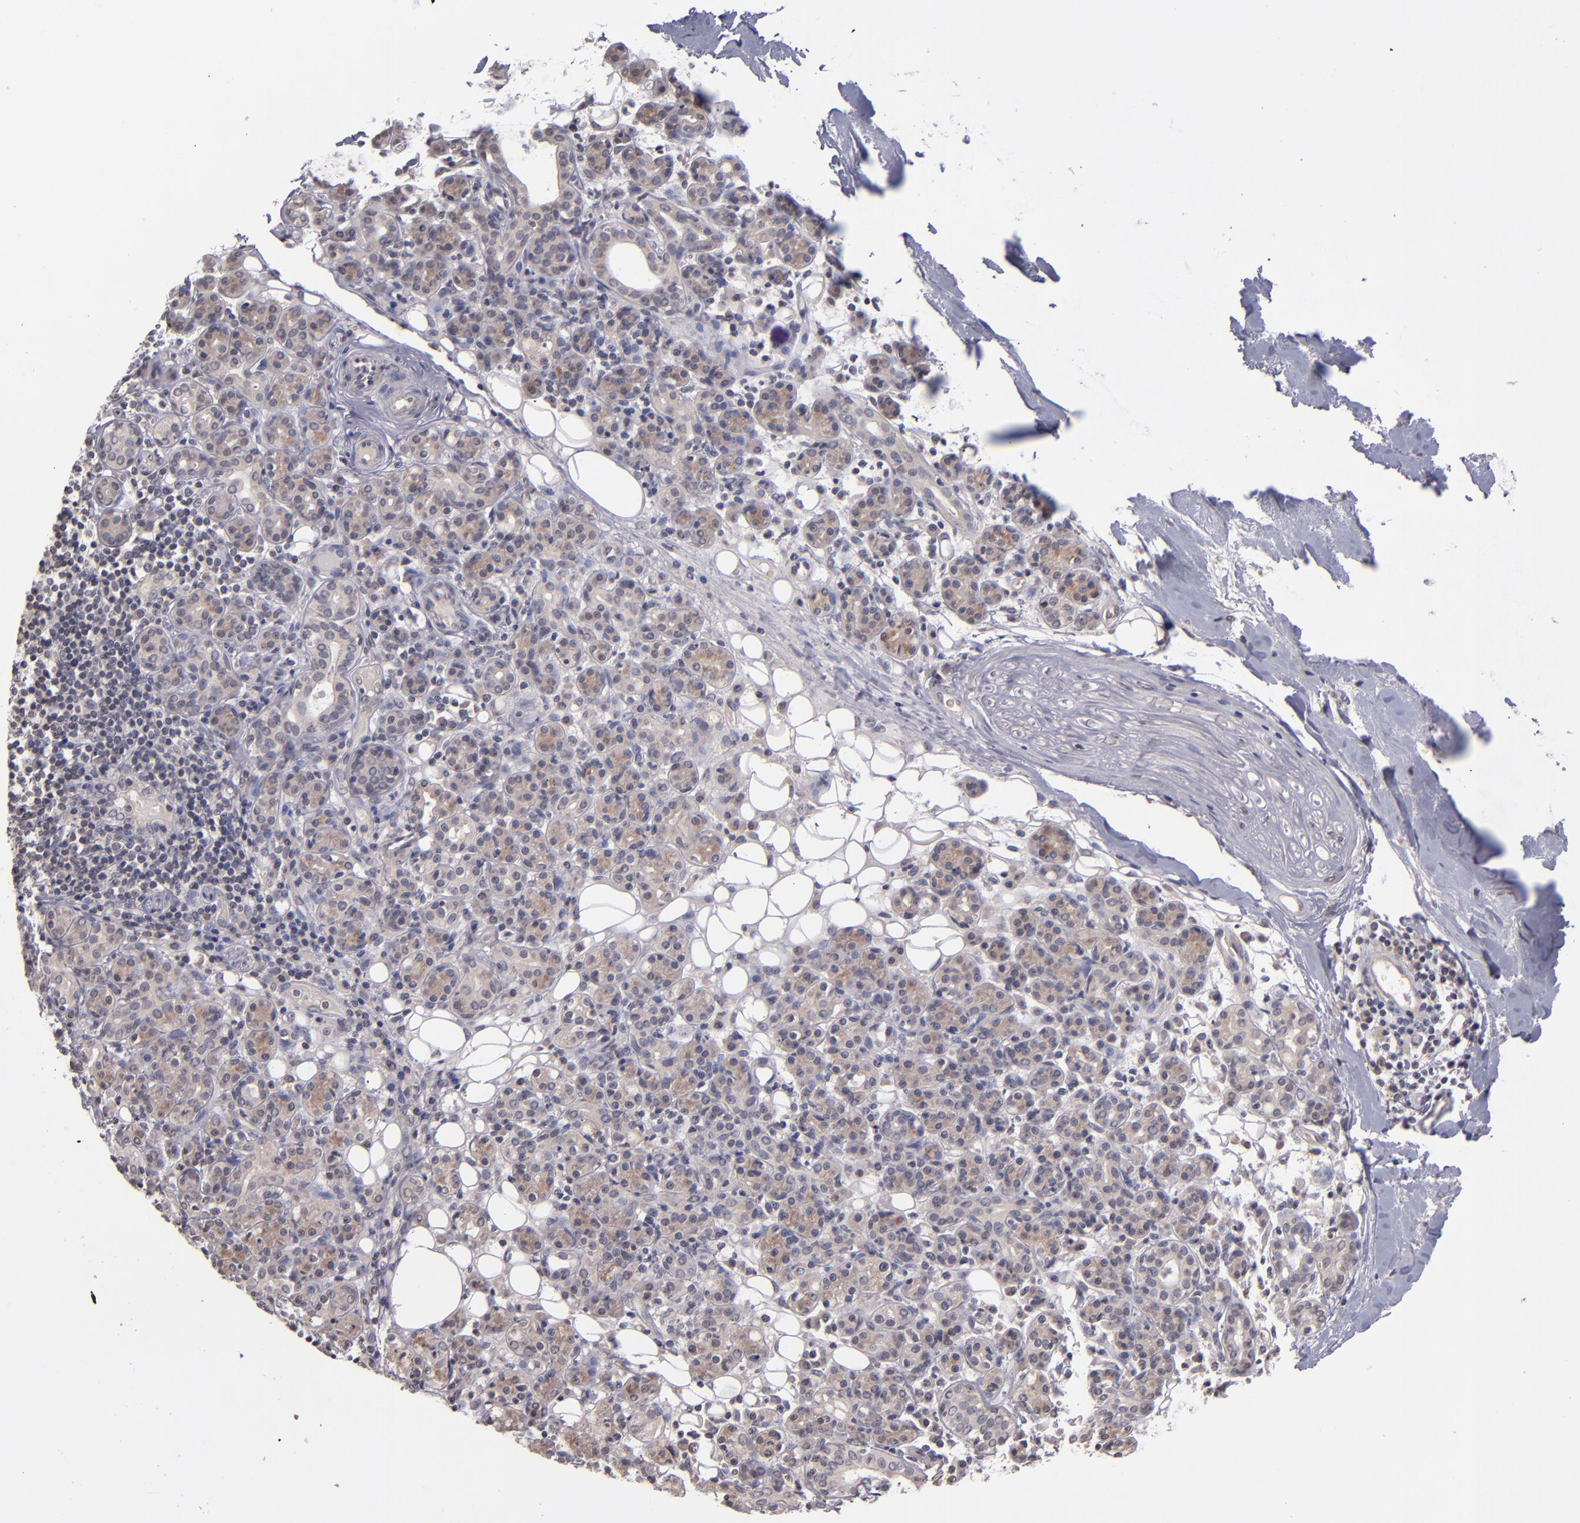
{"staining": {"intensity": "moderate", "quantity": "25%-75%", "location": "cytoplasmic/membranous"}, "tissue": "skin cancer", "cell_type": "Tumor cells", "image_type": "cancer", "snomed": [{"axis": "morphology", "description": "Squamous cell carcinoma, NOS"}, {"axis": "topography", "description": "Skin"}], "caption": "Immunohistochemistry (DAB (3,3'-diaminobenzidine)) staining of human skin squamous cell carcinoma demonstrates moderate cytoplasmic/membranous protein positivity in approximately 25%-75% of tumor cells.", "gene": "TSC2", "patient": {"sex": "male", "age": 84}}